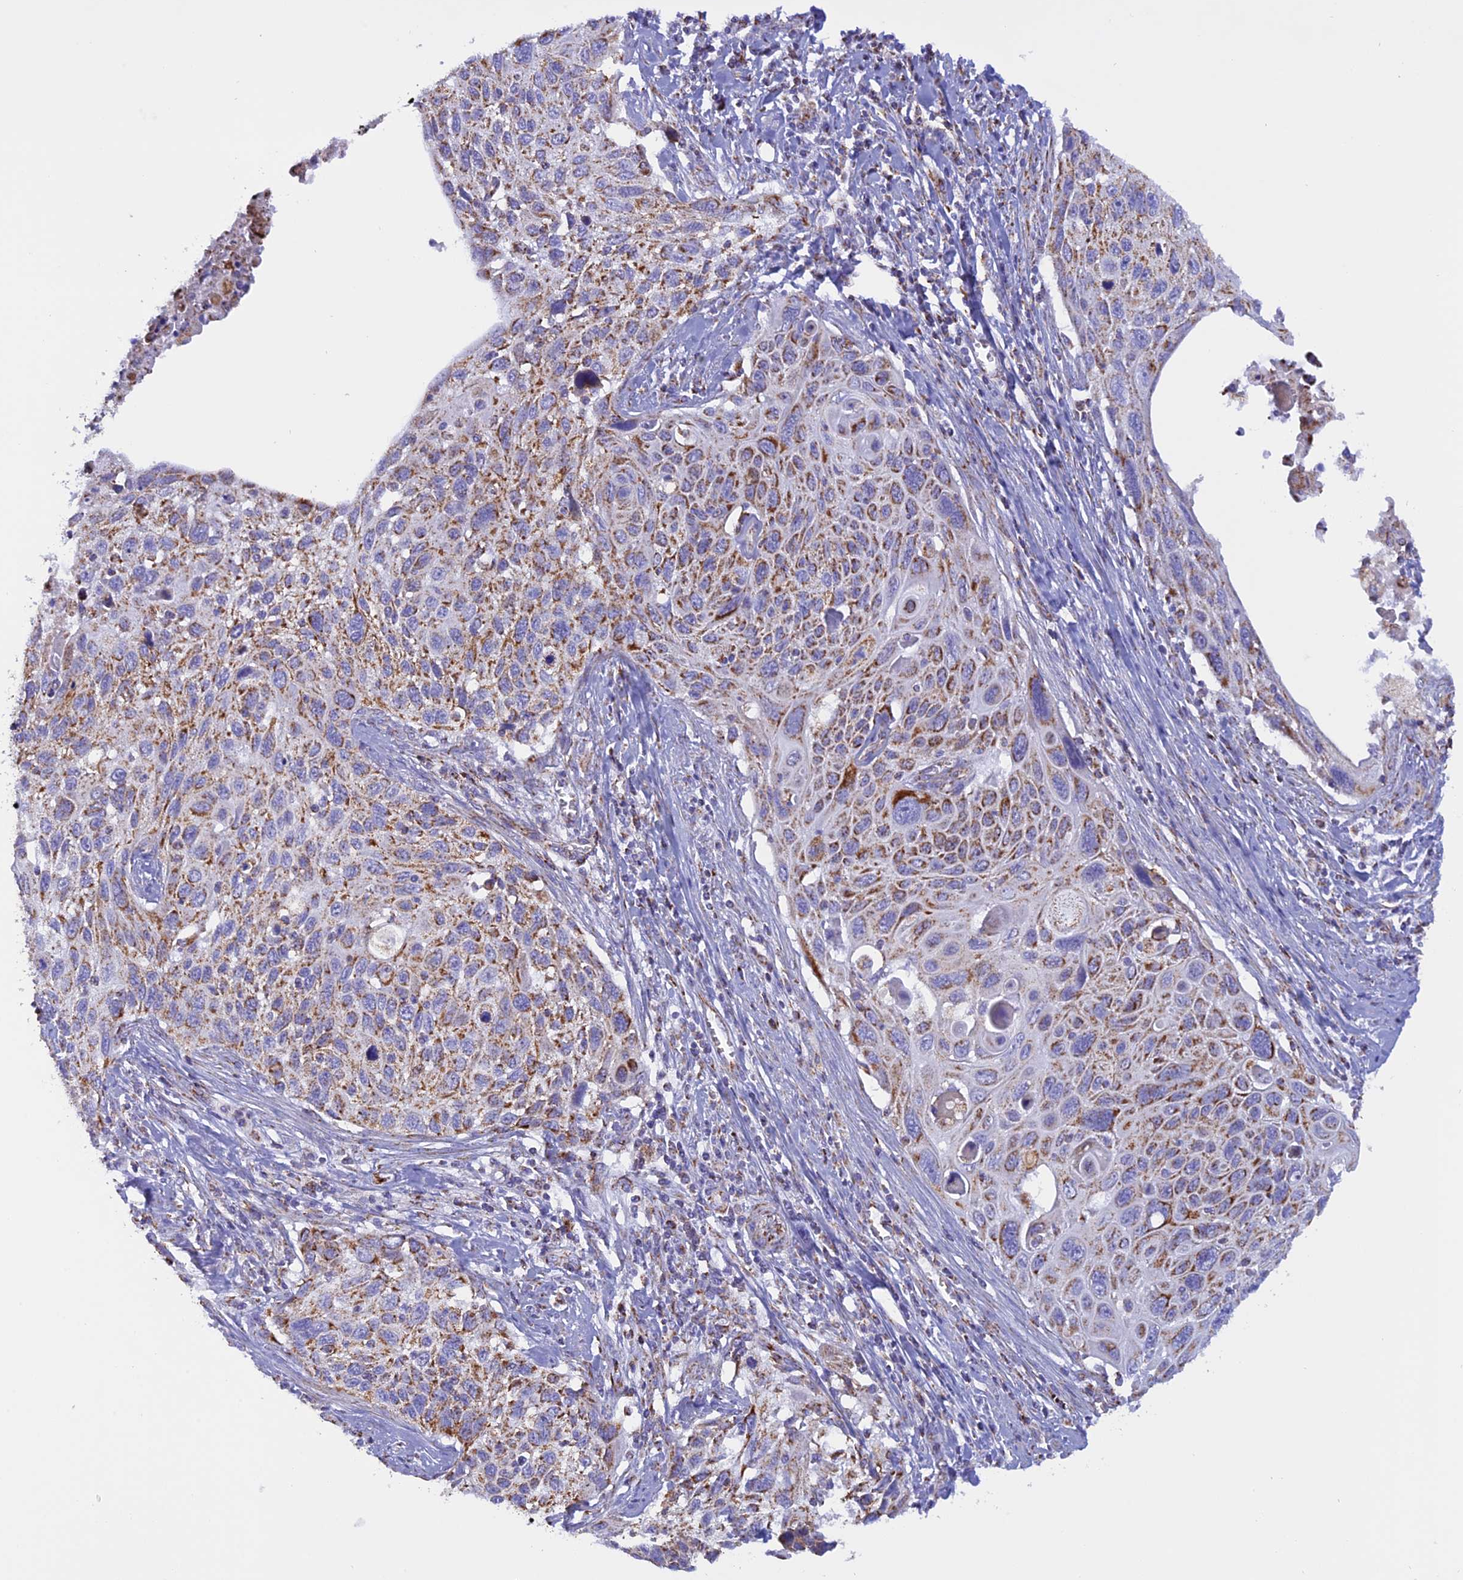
{"staining": {"intensity": "moderate", "quantity": ">75%", "location": "cytoplasmic/membranous"}, "tissue": "cervical cancer", "cell_type": "Tumor cells", "image_type": "cancer", "snomed": [{"axis": "morphology", "description": "Squamous cell carcinoma, NOS"}, {"axis": "topography", "description": "Cervix"}], "caption": "Brown immunohistochemical staining in cervical cancer exhibits moderate cytoplasmic/membranous staining in about >75% of tumor cells. (Stains: DAB (3,3'-diaminobenzidine) in brown, nuclei in blue, Microscopy: brightfield microscopy at high magnification).", "gene": "KCNG1", "patient": {"sex": "female", "age": 70}}